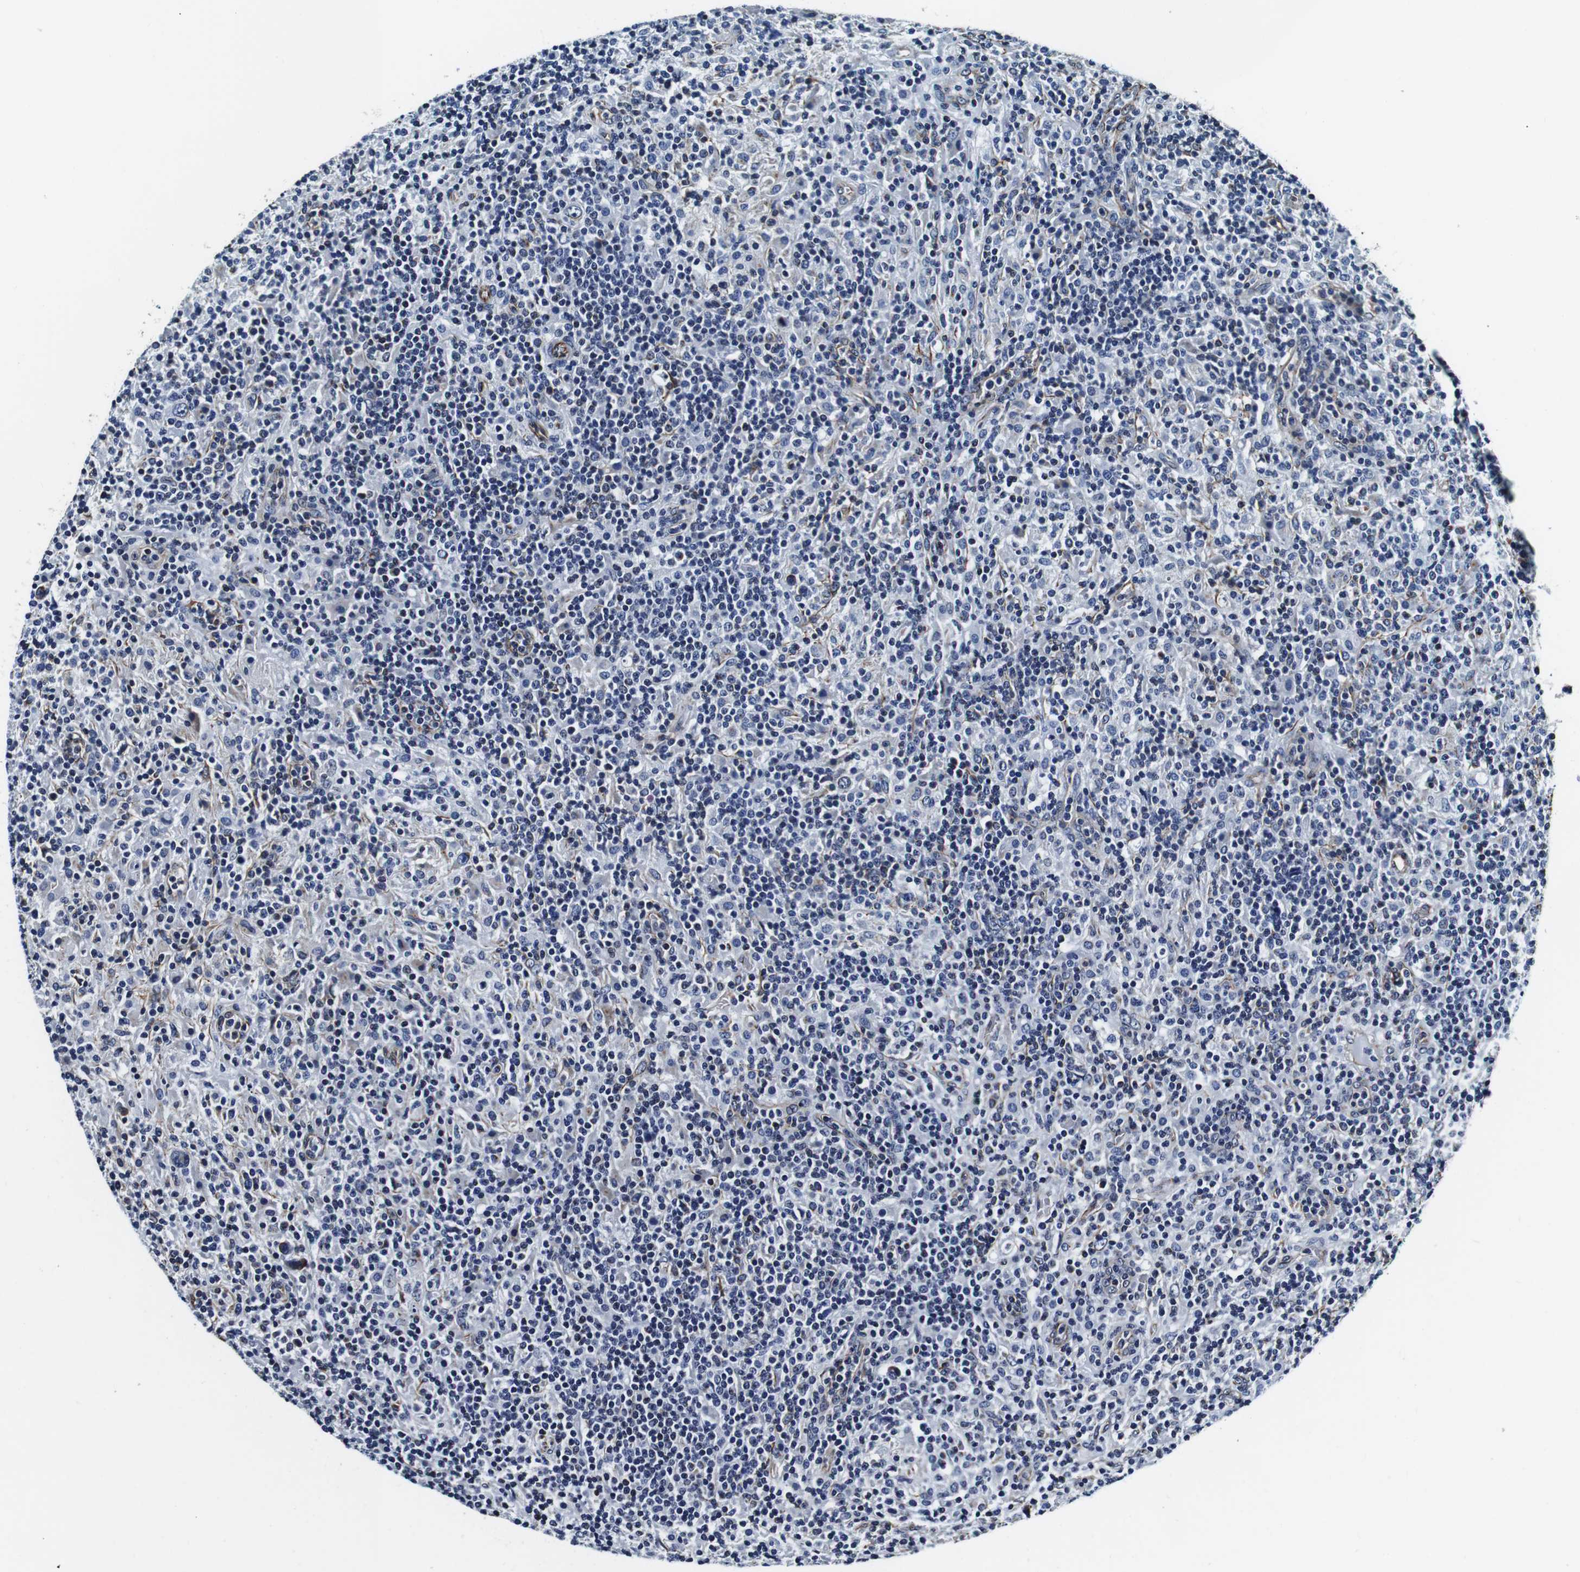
{"staining": {"intensity": "negative", "quantity": "none", "location": "none"}, "tissue": "lymphoma", "cell_type": "Tumor cells", "image_type": "cancer", "snomed": [{"axis": "morphology", "description": "Hodgkin's disease, NOS"}, {"axis": "topography", "description": "Lymph node"}], "caption": "This is a photomicrograph of immunohistochemistry (IHC) staining of lymphoma, which shows no positivity in tumor cells.", "gene": "GJE1", "patient": {"sex": "male", "age": 70}}